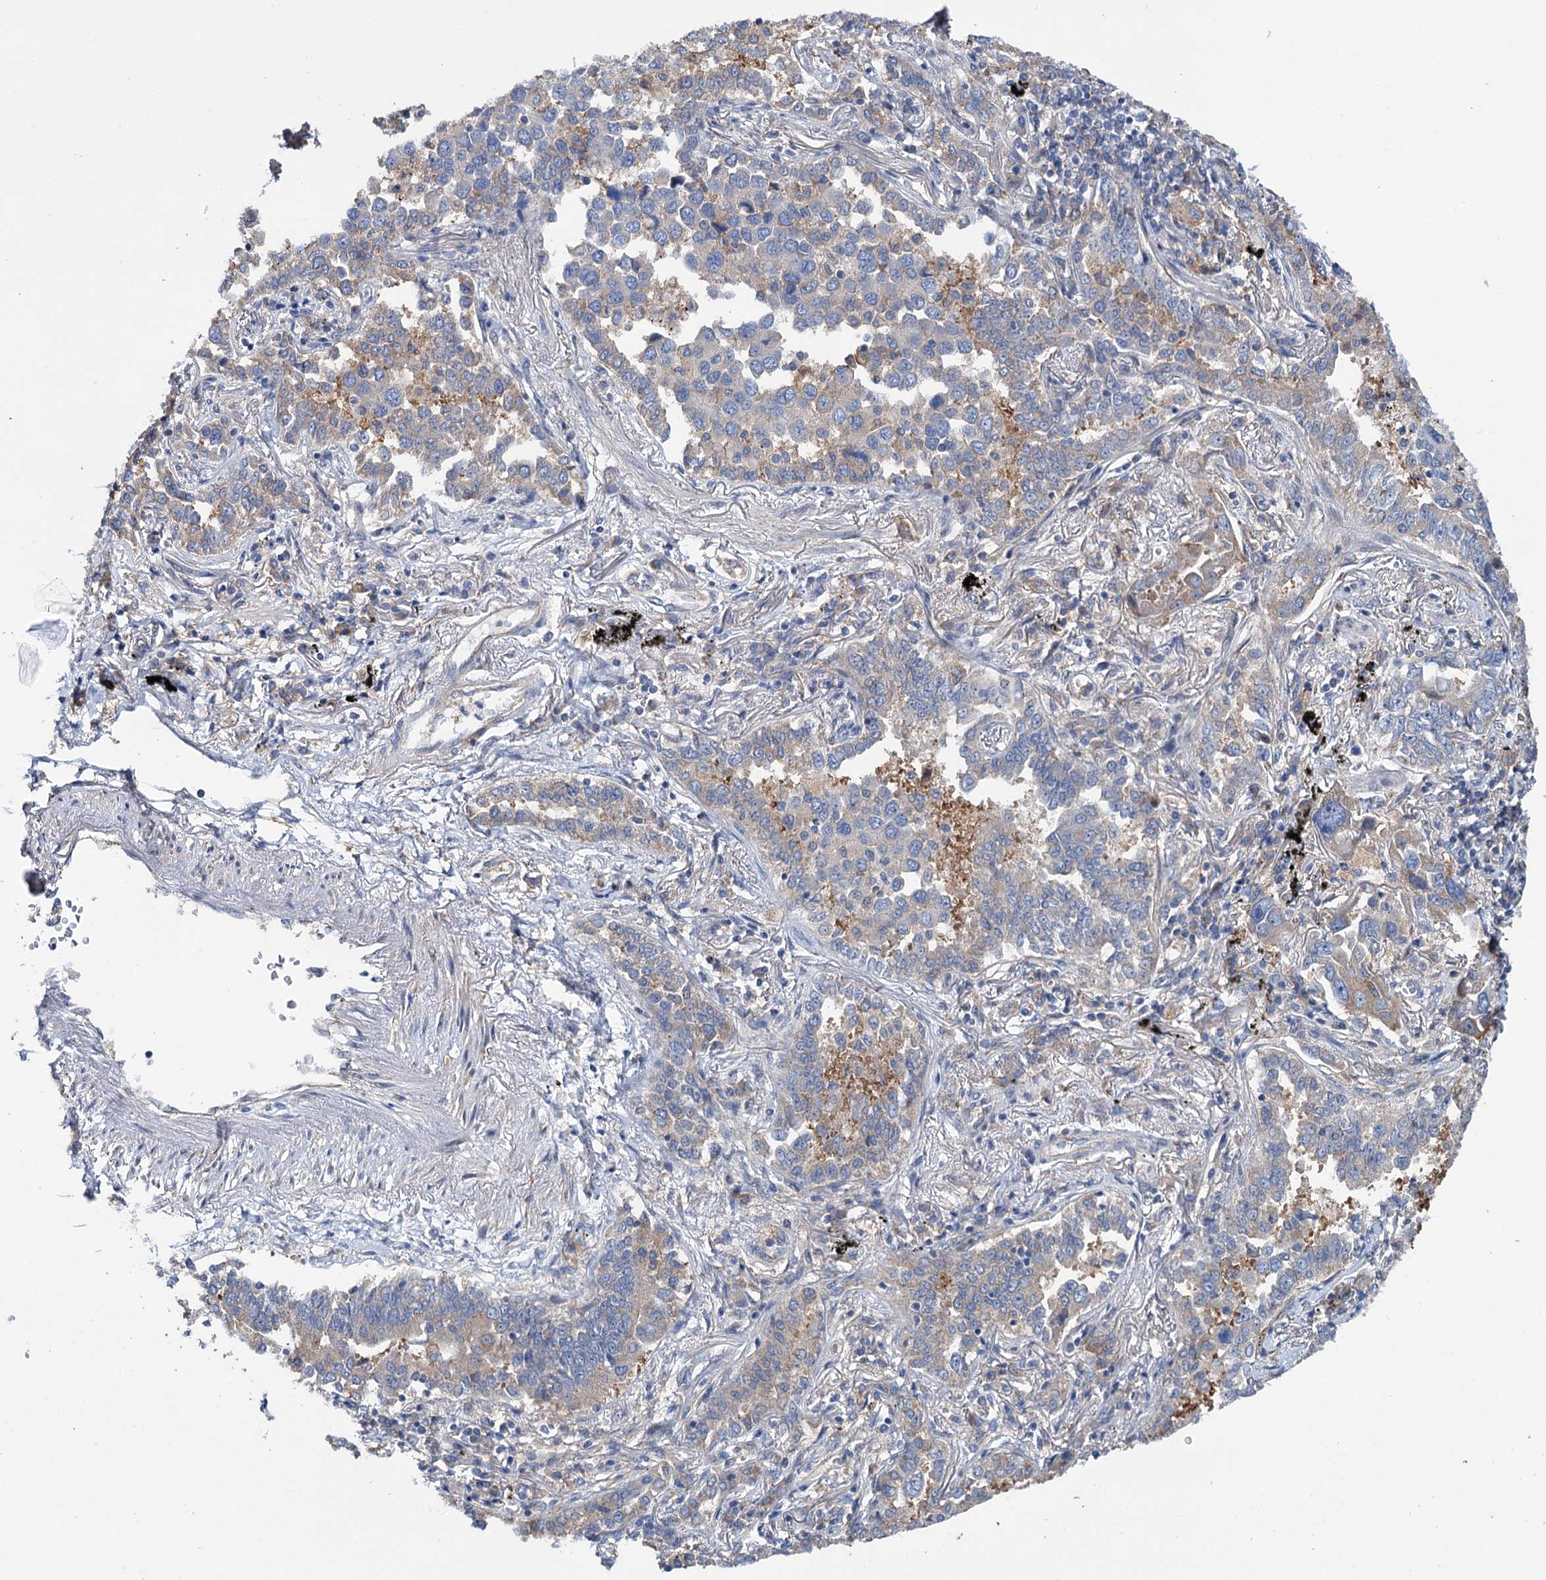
{"staining": {"intensity": "negative", "quantity": "none", "location": "none"}, "tissue": "lung cancer", "cell_type": "Tumor cells", "image_type": "cancer", "snomed": [{"axis": "morphology", "description": "Adenocarcinoma, NOS"}, {"axis": "topography", "description": "Lung"}], "caption": "The photomicrograph displays no staining of tumor cells in lung adenocarcinoma.", "gene": "TRIM55", "patient": {"sex": "male", "age": 67}}